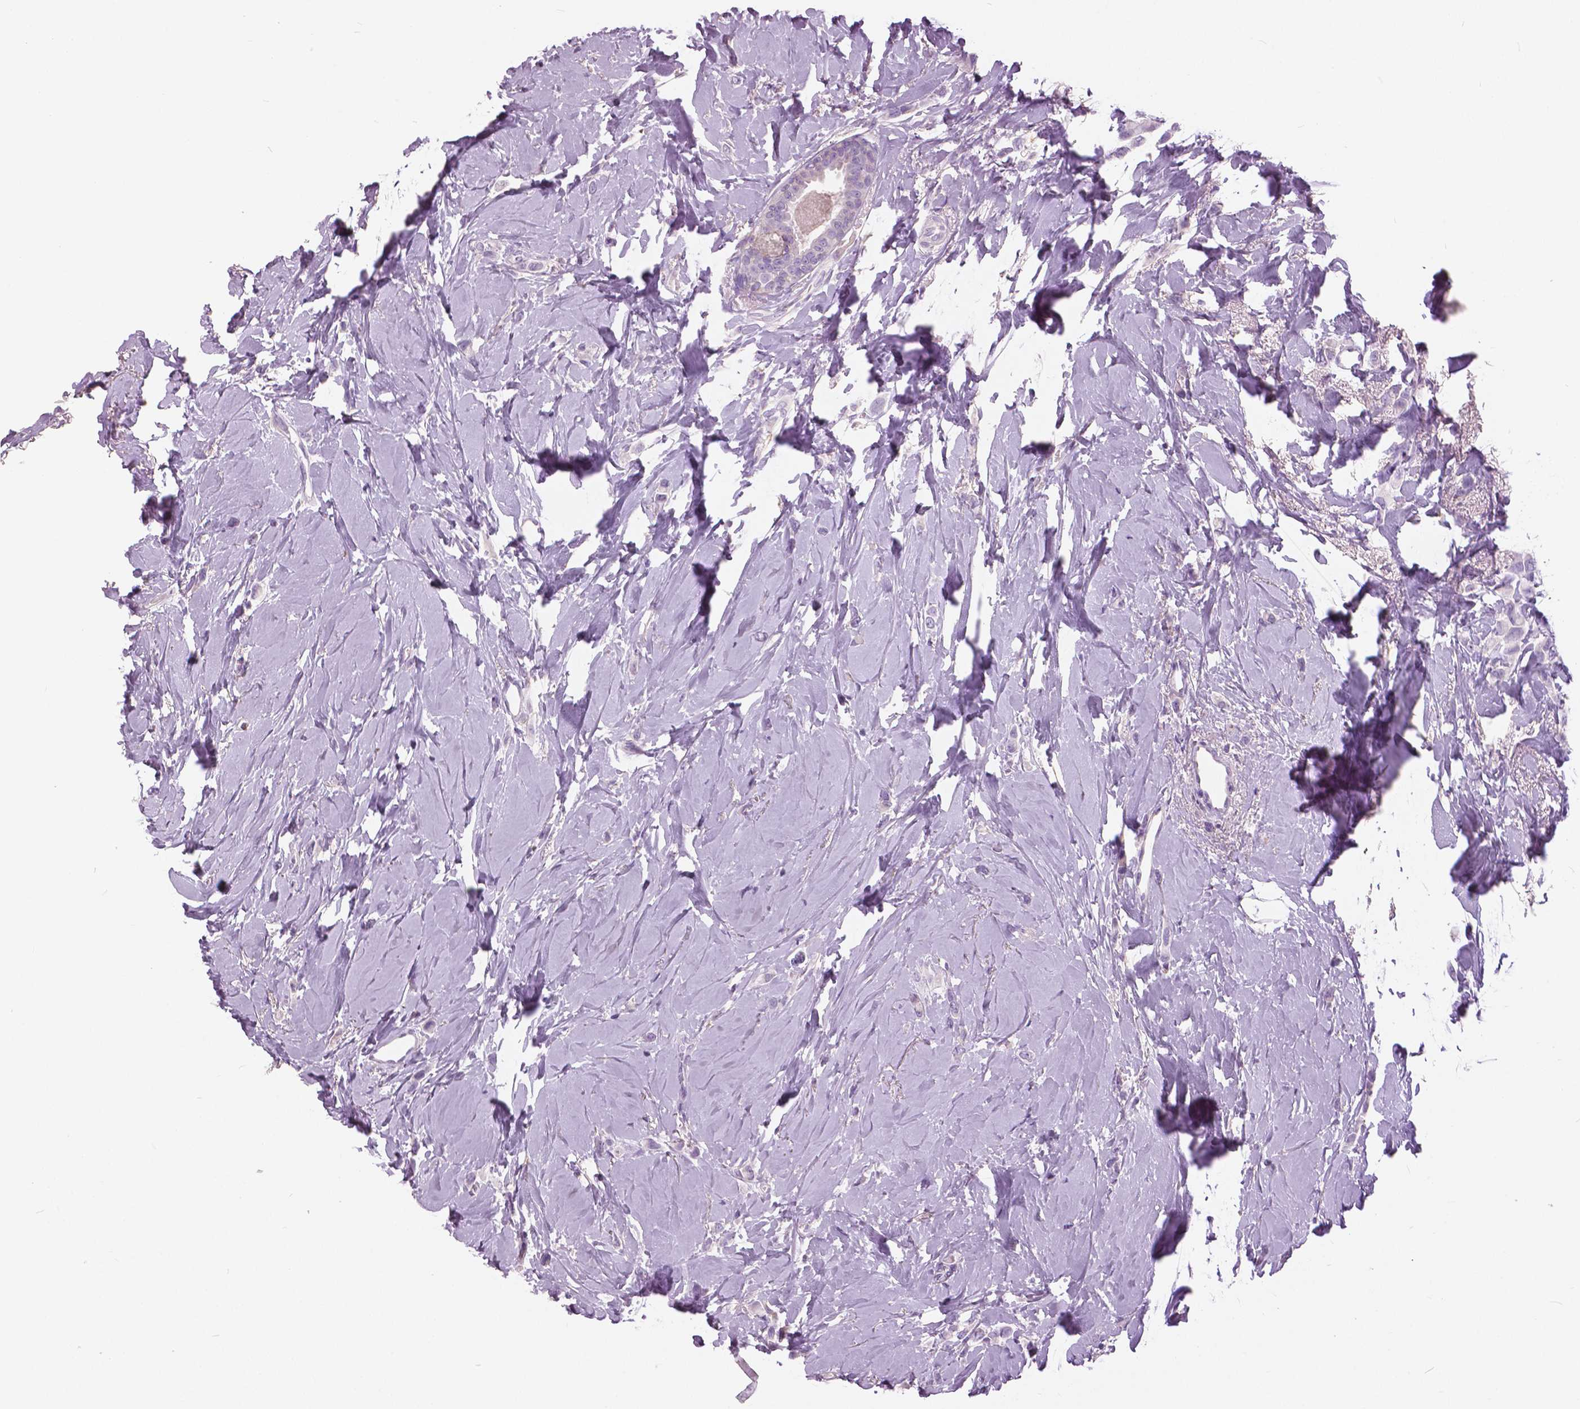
{"staining": {"intensity": "negative", "quantity": "none", "location": "none"}, "tissue": "breast cancer", "cell_type": "Tumor cells", "image_type": "cancer", "snomed": [{"axis": "morphology", "description": "Lobular carcinoma"}, {"axis": "topography", "description": "Breast"}], "caption": "Immunohistochemistry (IHC) image of neoplastic tissue: breast cancer stained with DAB (3,3'-diaminobenzidine) displays no significant protein positivity in tumor cells.", "gene": "SERPINI1", "patient": {"sex": "female", "age": 66}}